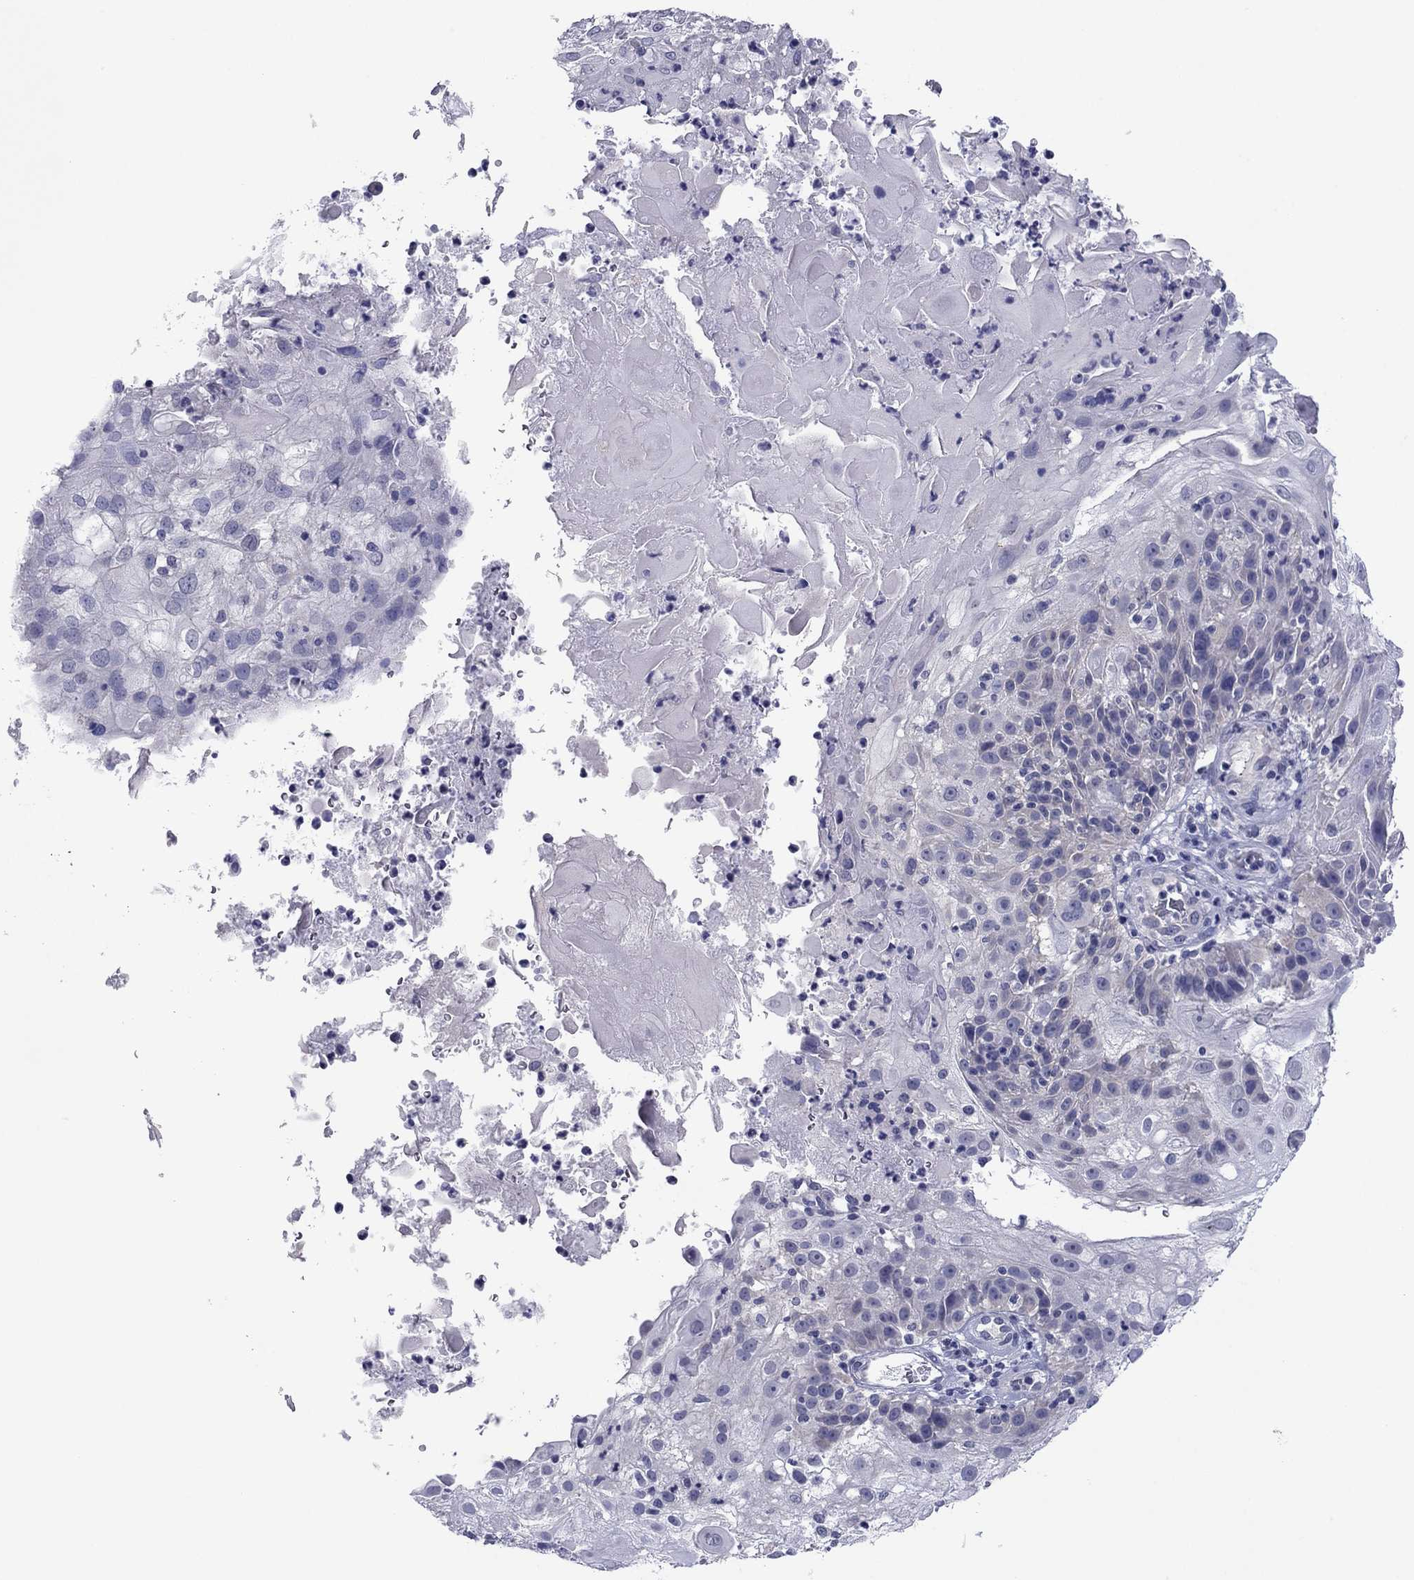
{"staining": {"intensity": "negative", "quantity": "none", "location": "none"}, "tissue": "skin cancer", "cell_type": "Tumor cells", "image_type": "cancer", "snomed": [{"axis": "morphology", "description": "Normal tissue, NOS"}, {"axis": "morphology", "description": "Squamous cell carcinoma, NOS"}, {"axis": "topography", "description": "Skin"}], "caption": "IHC image of neoplastic tissue: skin squamous cell carcinoma stained with DAB (3,3'-diaminobenzidine) displays no significant protein staining in tumor cells.", "gene": "HAO1", "patient": {"sex": "female", "age": 83}}